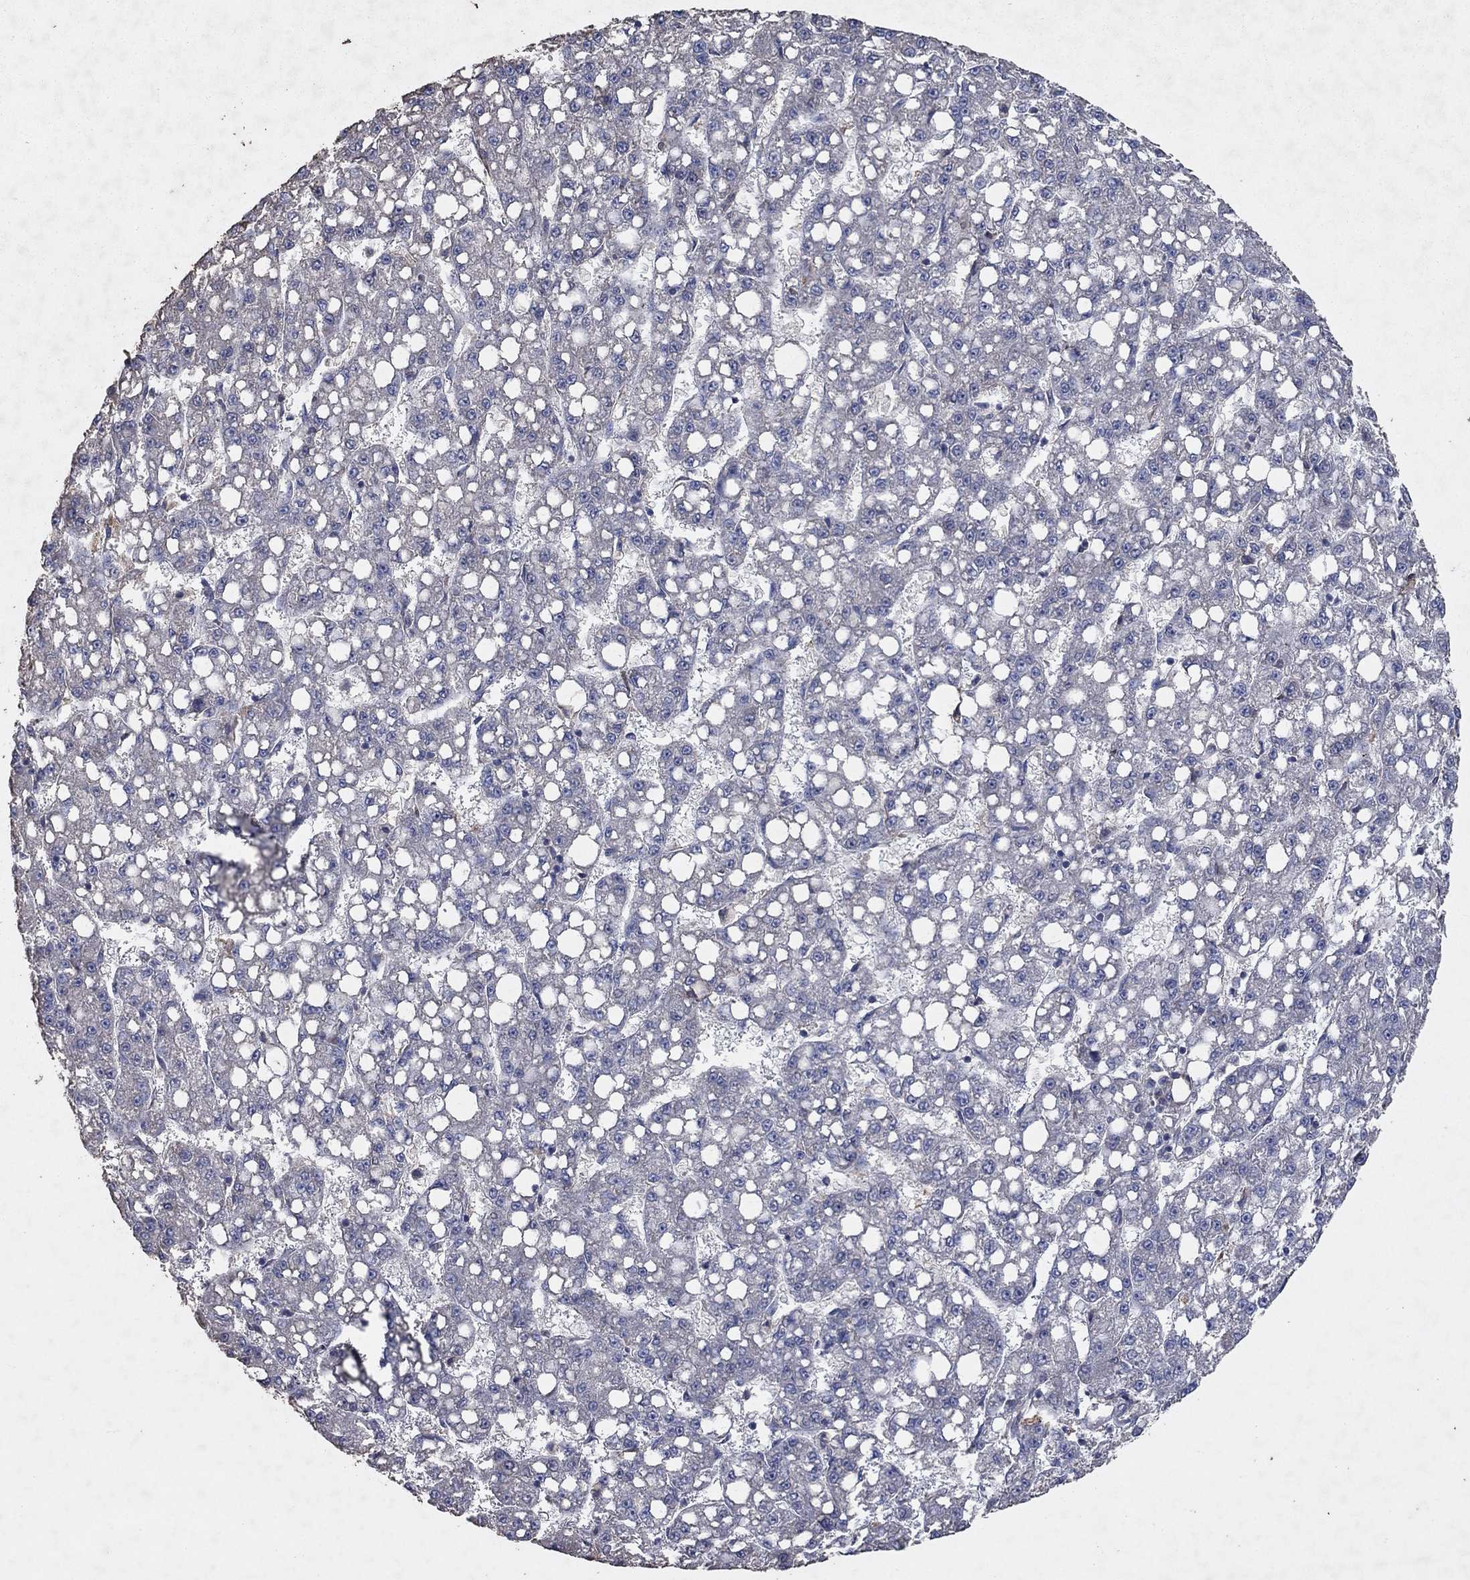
{"staining": {"intensity": "moderate", "quantity": "<25%", "location": "cytoplasmic/membranous"}, "tissue": "liver cancer", "cell_type": "Tumor cells", "image_type": "cancer", "snomed": [{"axis": "morphology", "description": "Carcinoma, Hepatocellular, NOS"}, {"axis": "topography", "description": "Liver"}], "caption": "Moderate cytoplasmic/membranous positivity for a protein is seen in about <25% of tumor cells of liver cancer (hepatocellular carcinoma) using IHC.", "gene": "NCEH1", "patient": {"sex": "female", "age": 65}}